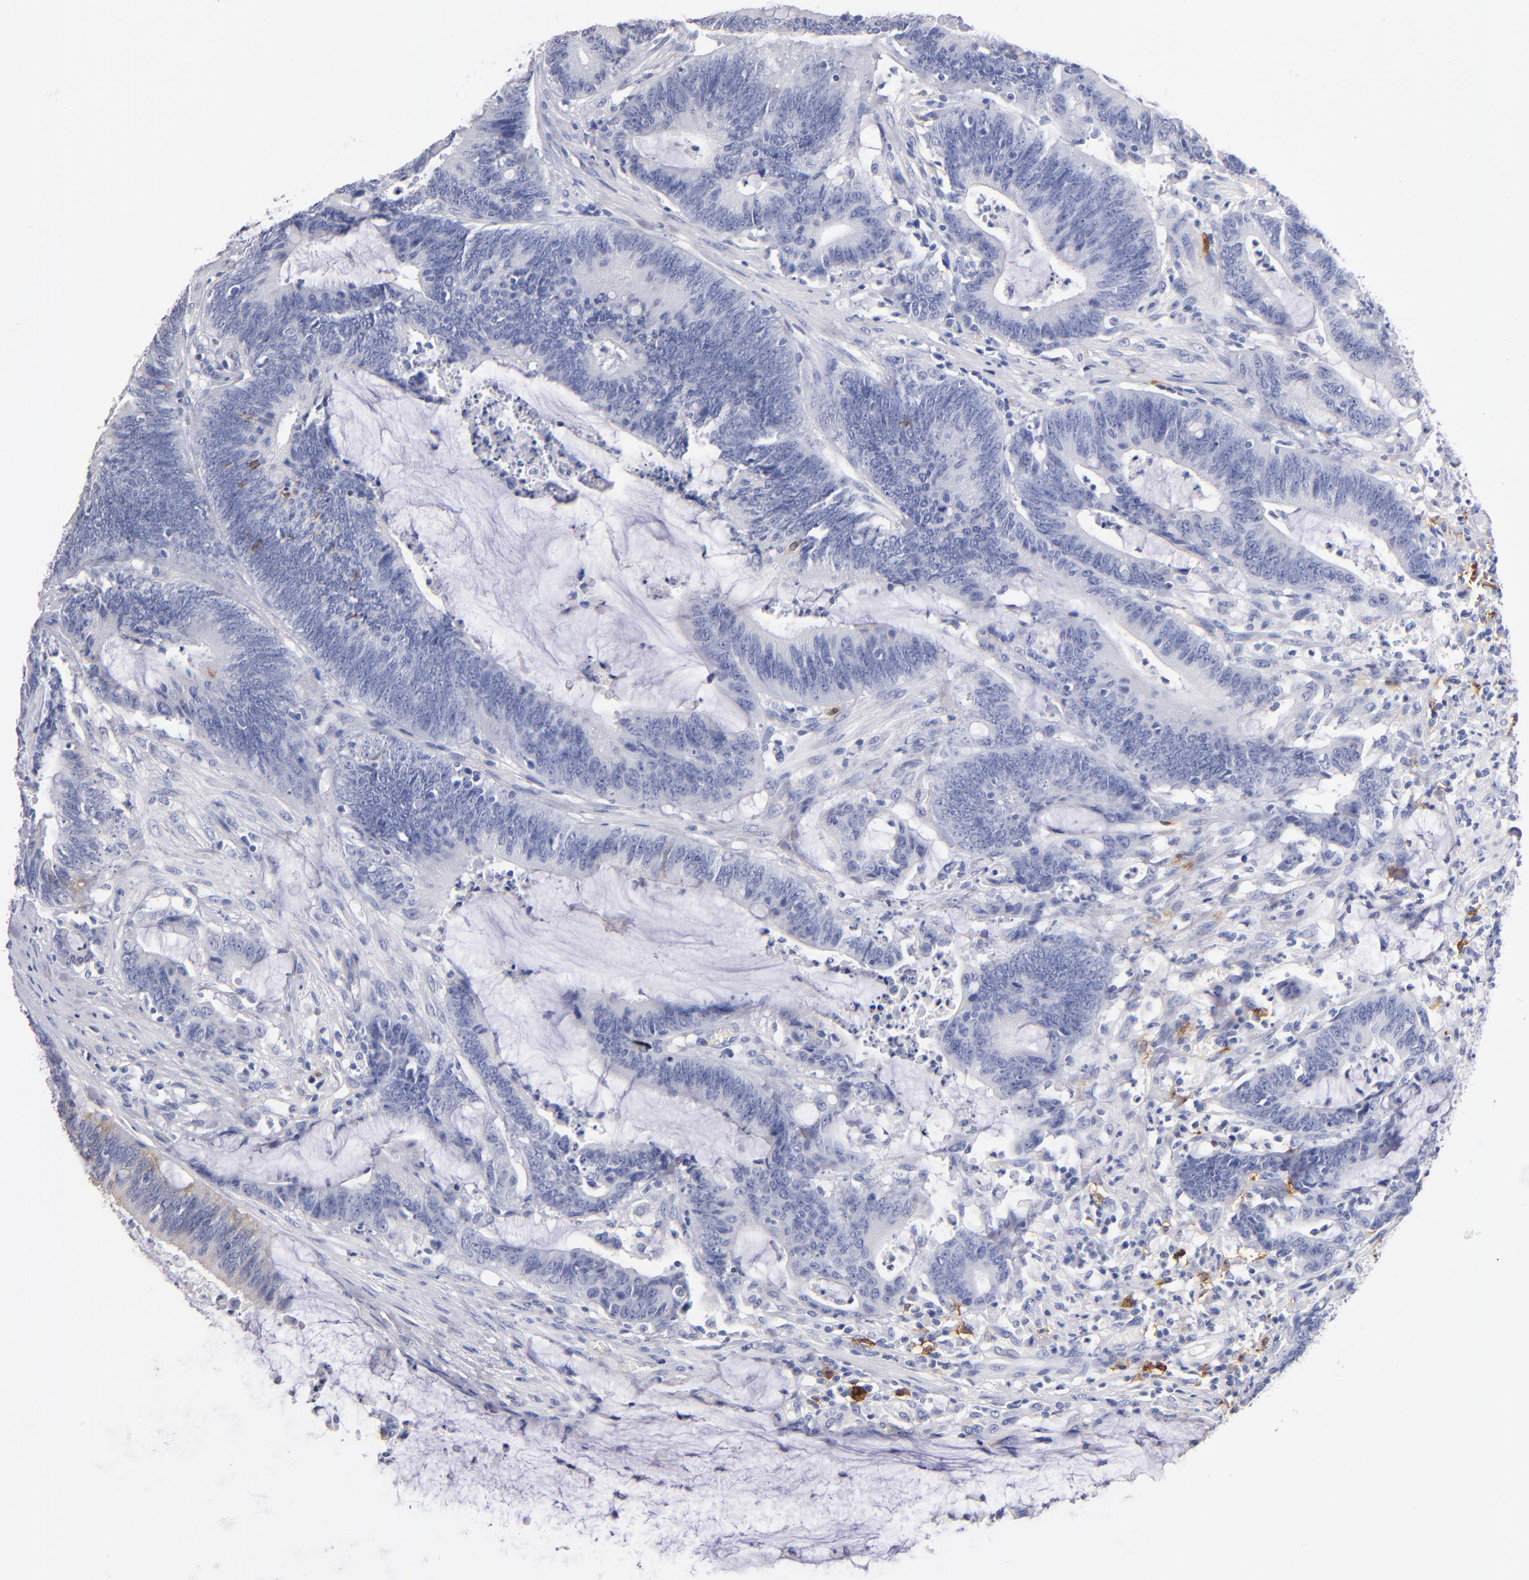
{"staining": {"intensity": "weak", "quantity": "<25%", "location": "cytoplasmic/membranous"}, "tissue": "colorectal cancer", "cell_type": "Tumor cells", "image_type": "cancer", "snomed": [{"axis": "morphology", "description": "Adenocarcinoma, NOS"}, {"axis": "topography", "description": "Rectum"}], "caption": "Colorectal cancer (adenocarcinoma) was stained to show a protein in brown. There is no significant staining in tumor cells.", "gene": "KIT", "patient": {"sex": "female", "age": 66}}